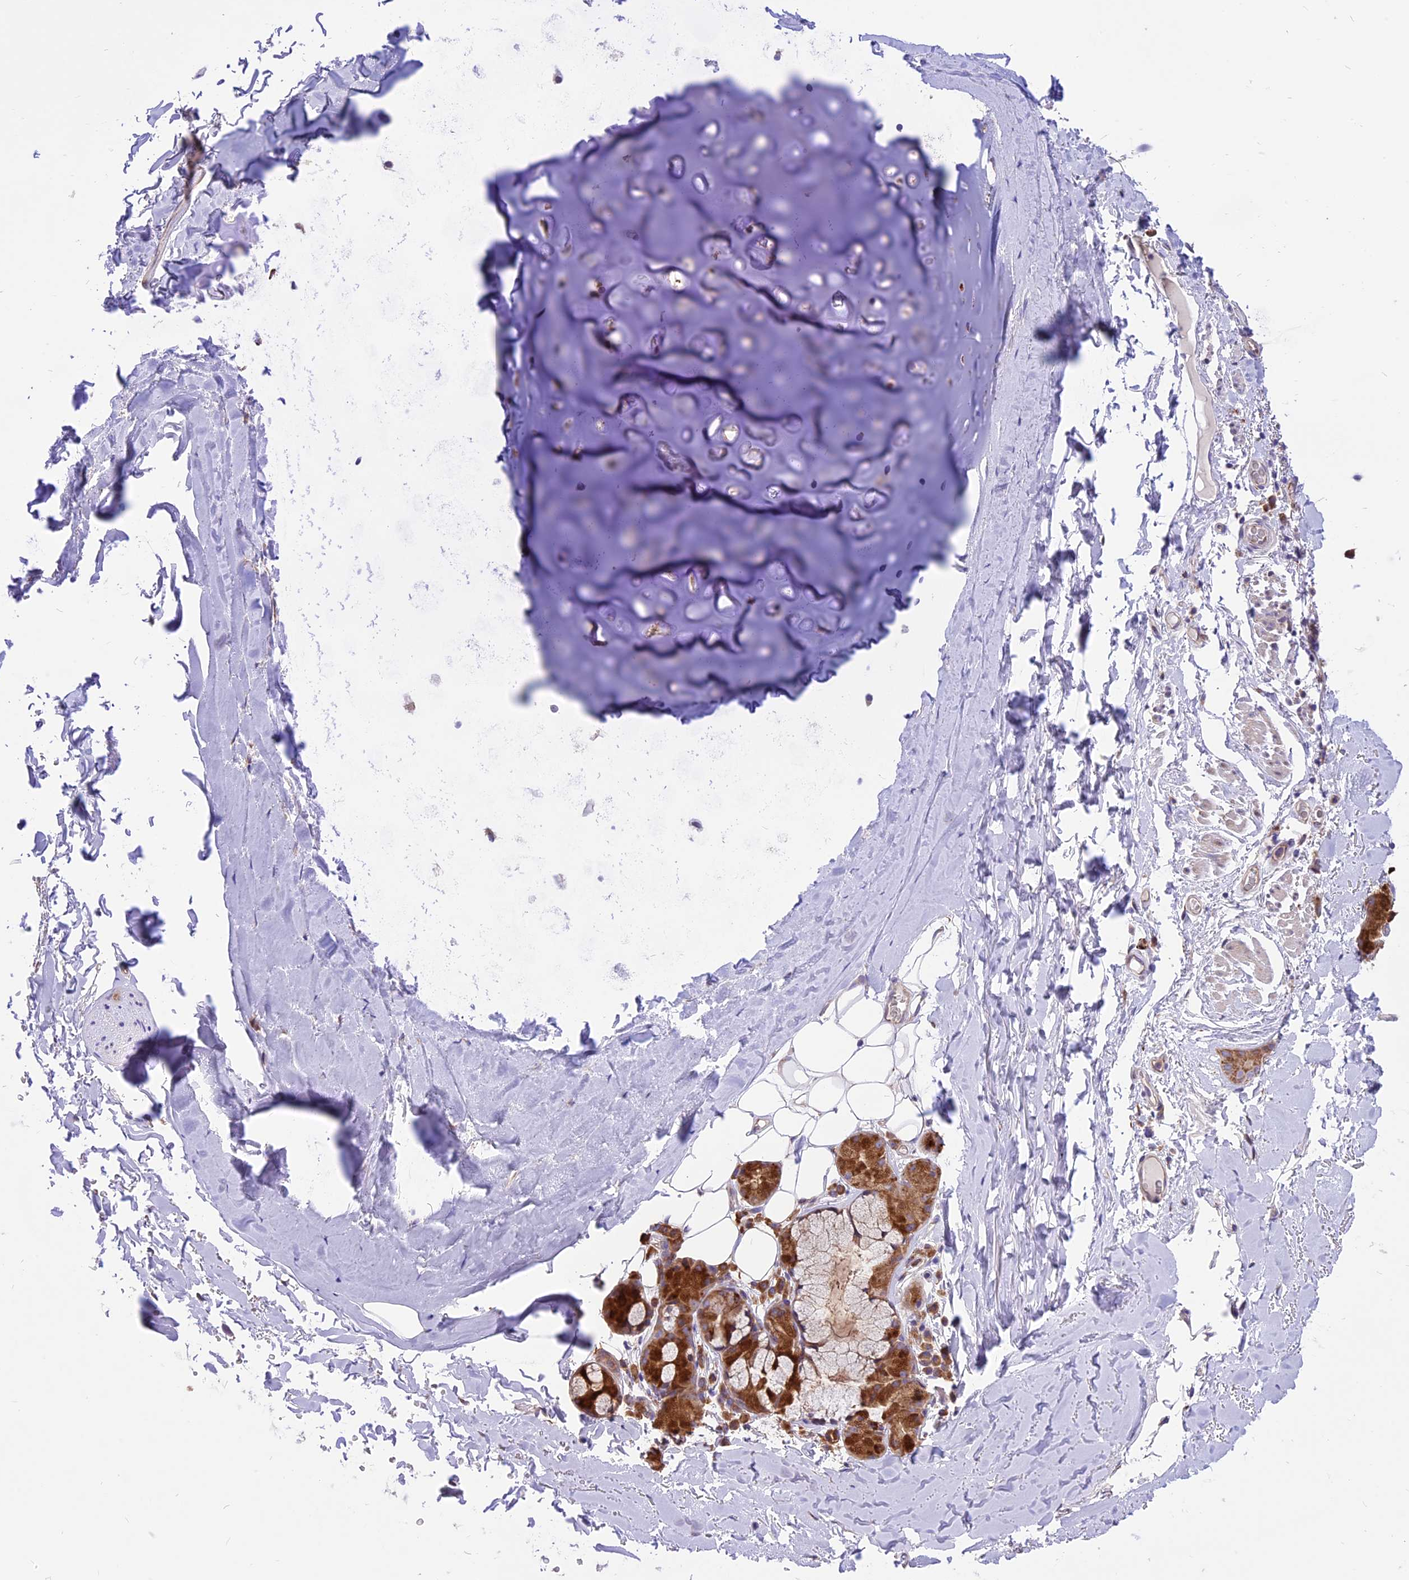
{"staining": {"intensity": "negative", "quantity": "none", "location": "none"}, "tissue": "adipose tissue", "cell_type": "Adipocytes", "image_type": "normal", "snomed": [{"axis": "morphology", "description": "Normal tissue, NOS"}, {"axis": "topography", "description": "Lymph node"}, {"axis": "topography", "description": "Bronchus"}], "caption": "High magnification brightfield microscopy of unremarkable adipose tissue stained with DAB (3,3'-diaminobenzidine) (brown) and counterstained with hematoxylin (blue): adipocytes show no significant expression. (DAB (3,3'-diaminobenzidine) immunohistochemistry visualized using brightfield microscopy, high magnification).", "gene": "ARMCX6", "patient": {"sex": "male", "age": 63}}